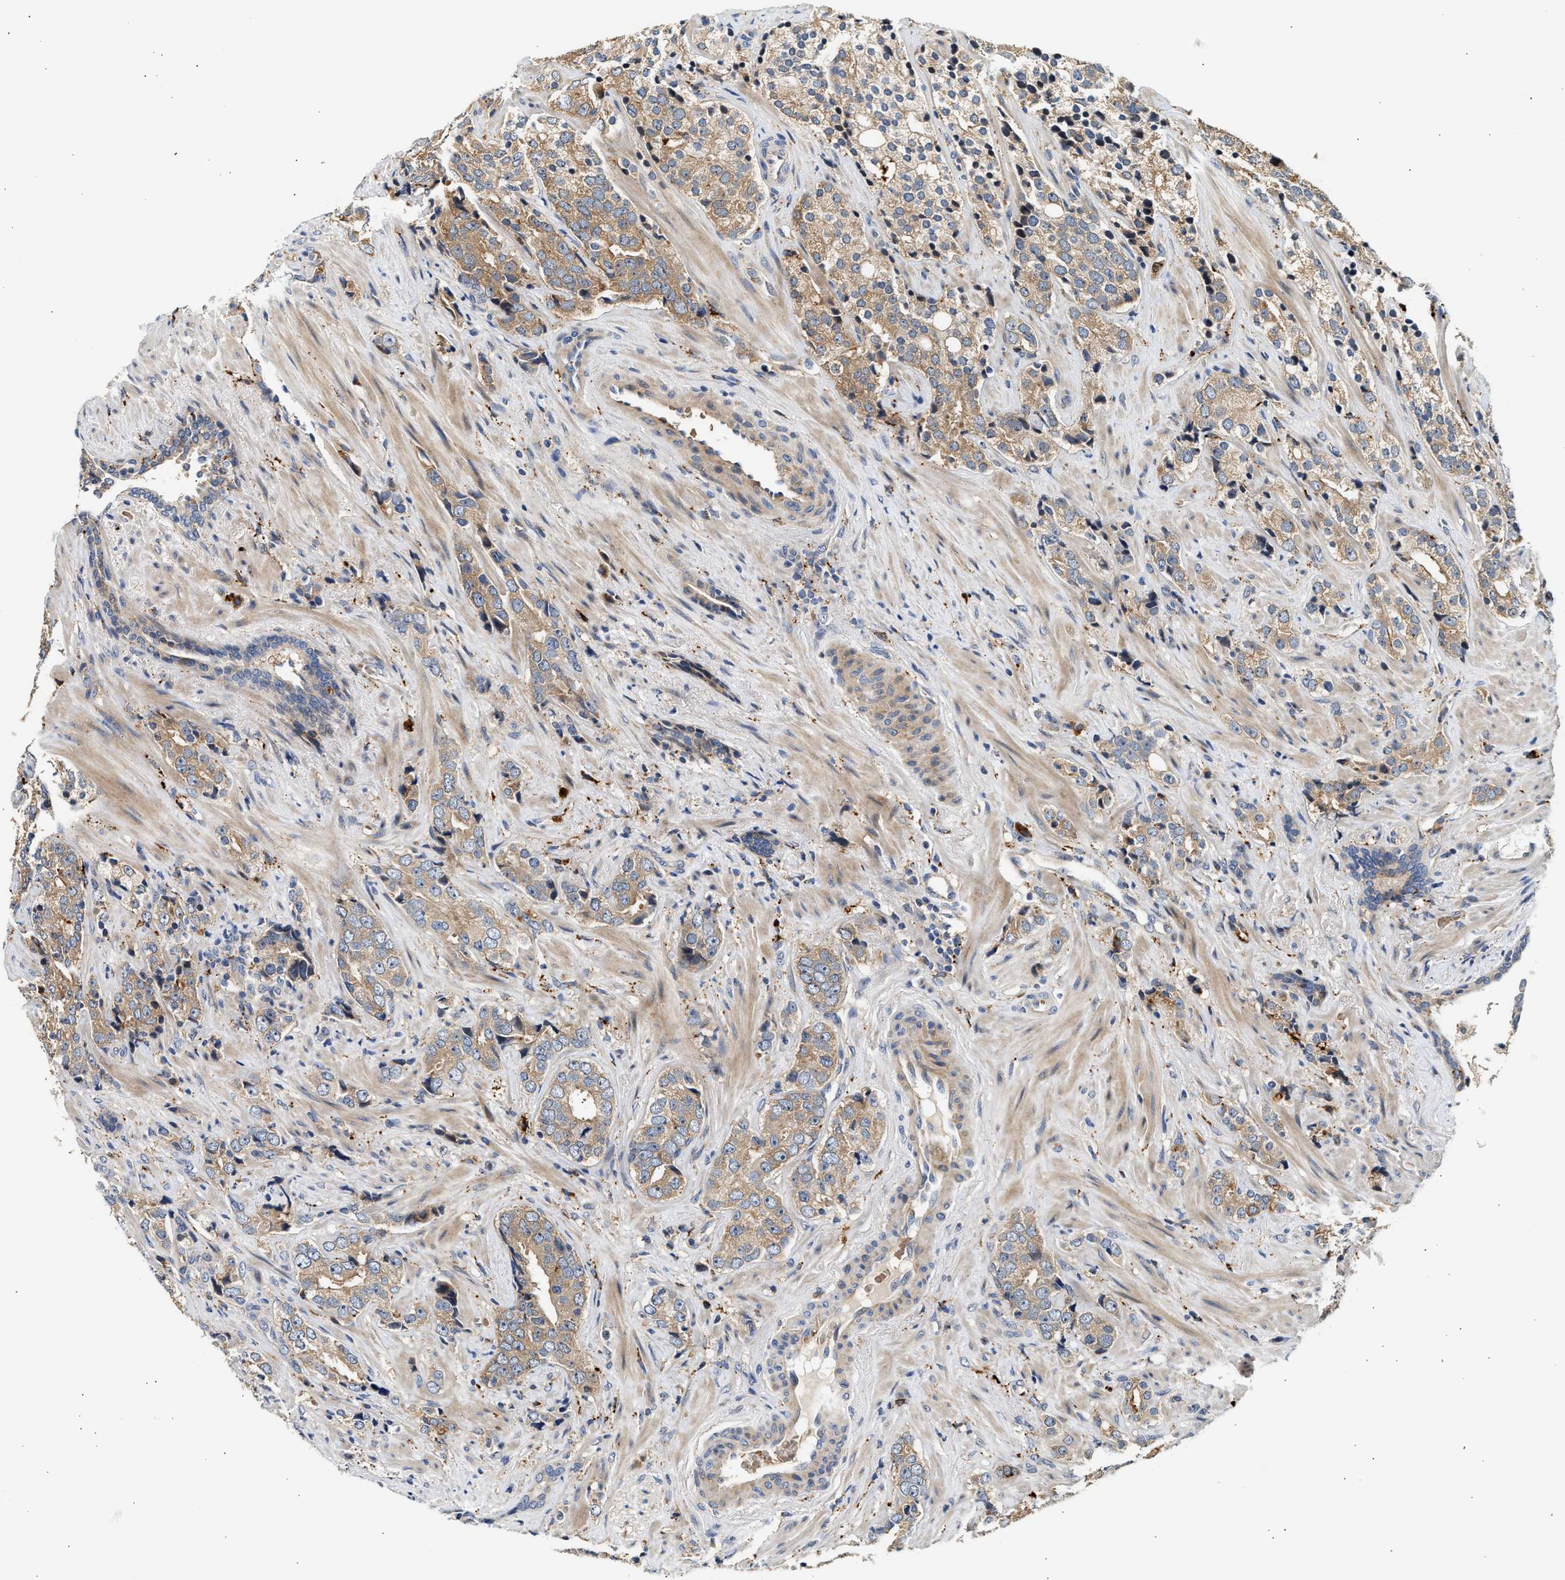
{"staining": {"intensity": "moderate", "quantity": ">75%", "location": "cytoplasmic/membranous"}, "tissue": "prostate cancer", "cell_type": "Tumor cells", "image_type": "cancer", "snomed": [{"axis": "morphology", "description": "Adenocarcinoma, High grade"}, {"axis": "topography", "description": "Prostate"}], "caption": "Protein expression analysis of human high-grade adenocarcinoma (prostate) reveals moderate cytoplasmic/membranous expression in approximately >75% of tumor cells. The protein is stained brown, and the nuclei are stained in blue (DAB IHC with brightfield microscopy, high magnification).", "gene": "PLD3", "patient": {"sex": "male", "age": 71}}